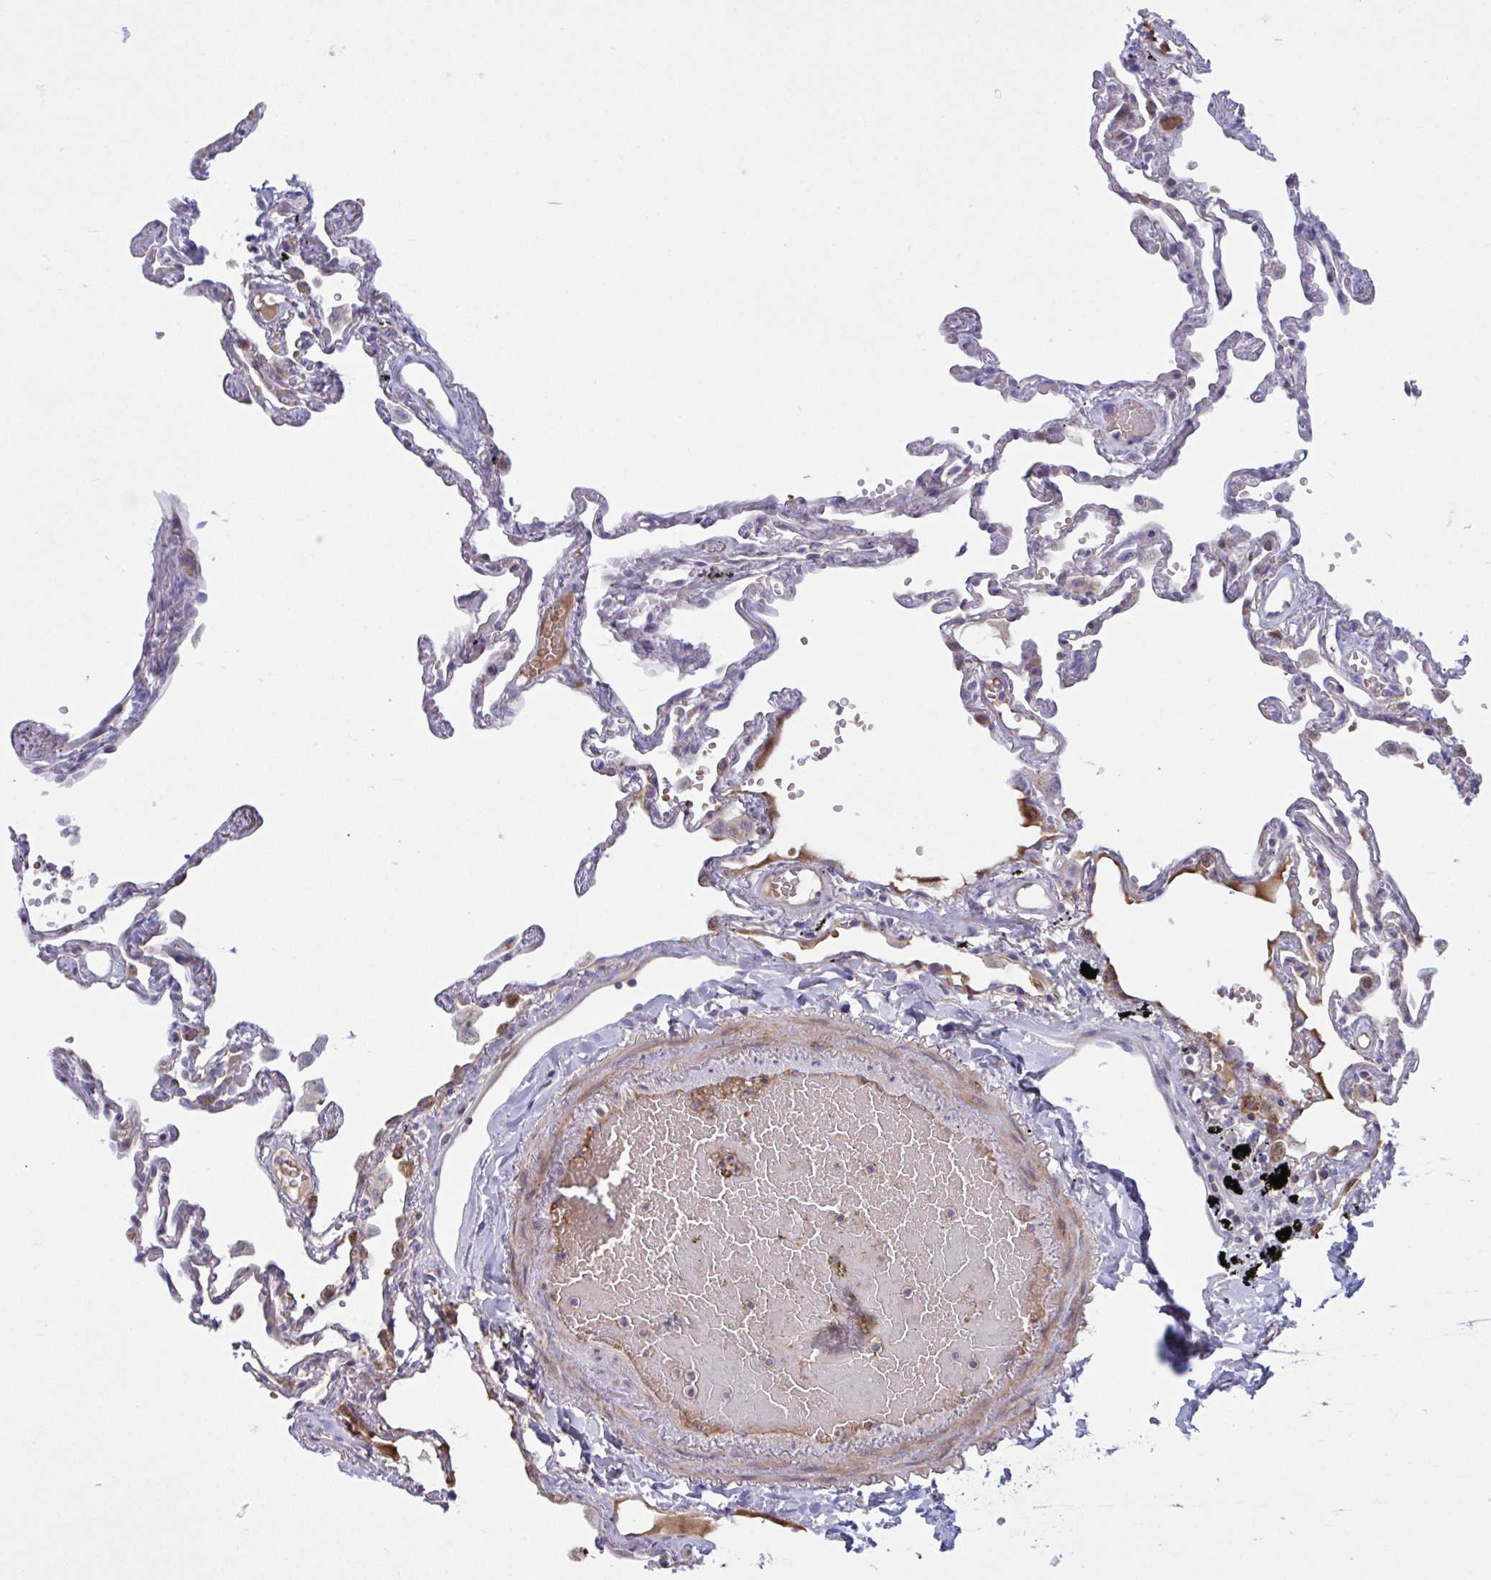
{"staining": {"intensity": "moderate", "quantity": "<25%", "location": "cytoplasmic/membranous"}, "tissue": "lung", "cell_type": "Alveolar cells", "image_type": "normal", "snomed": [{"axis": "morphology", "description": "Normal tissue, NOS"}, {"axis": "topography", "description": "Lung"}], "caption": "DAB immunohistochemical staining of benign human lung reveals moderate cytoplasmic/membranous protein staining in about <25% of alveolar cells.", "gene": "VWC2", "patient": {"sex": "female", "age": 67}}